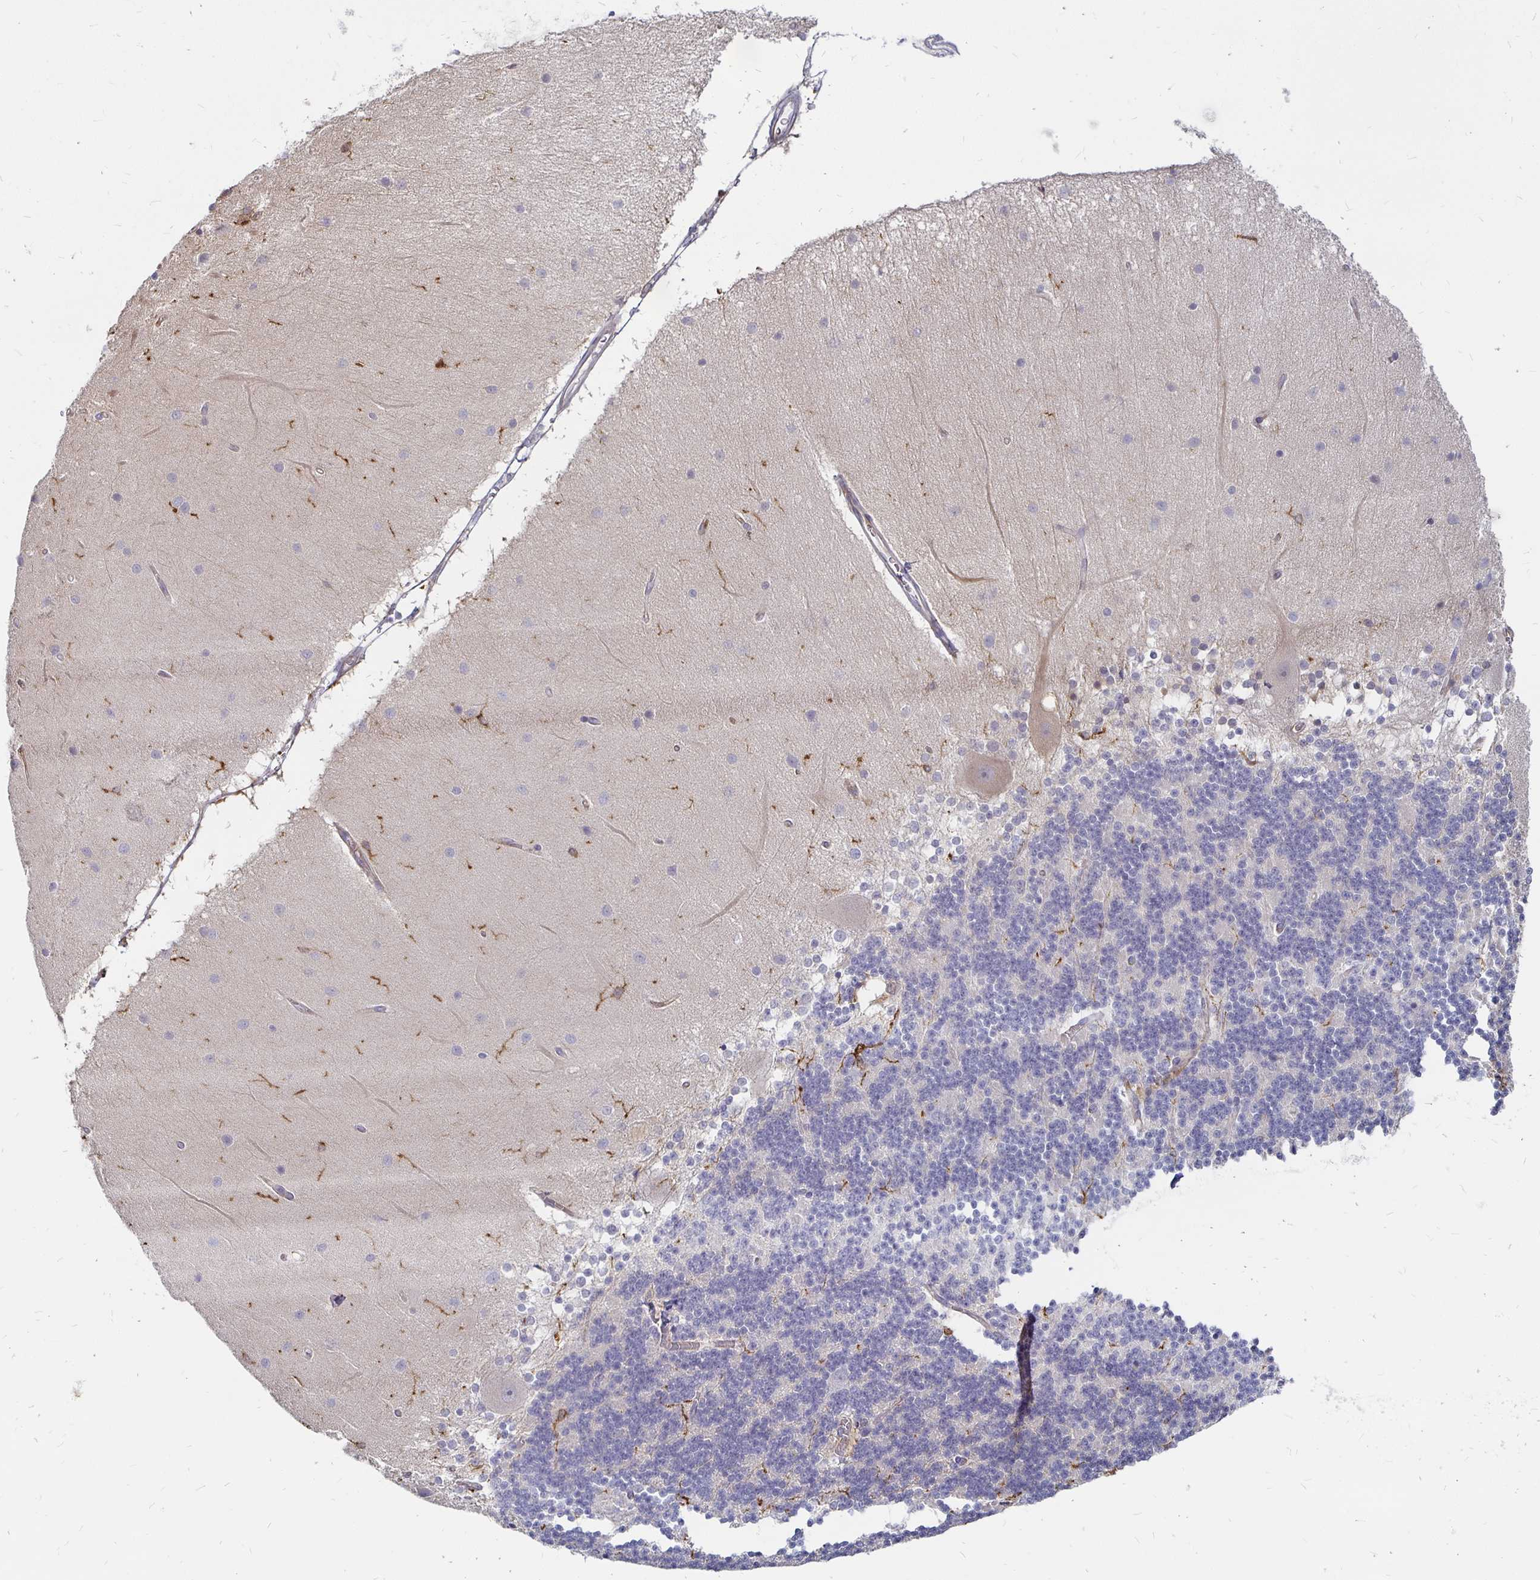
{"staining": {"intensity": "negative", "quantity": "none", "location": "none"}, "tissue": "cerebellum", "cell_type": "Cells in granular layer", "image_type": "normal", "snomed": [{"axis": "morphology", "description": "Normal tissue, NOS"}, {"axis": "topography", "description": "Cerebellum"}], "caption": "This is an immunohistochemistry (IHC) image of unremarkable human cerebellum. There is no positivity in cells in granular layer.", "gene": "CCDC85A", "patient": {"sex": "female", "age": 54}}